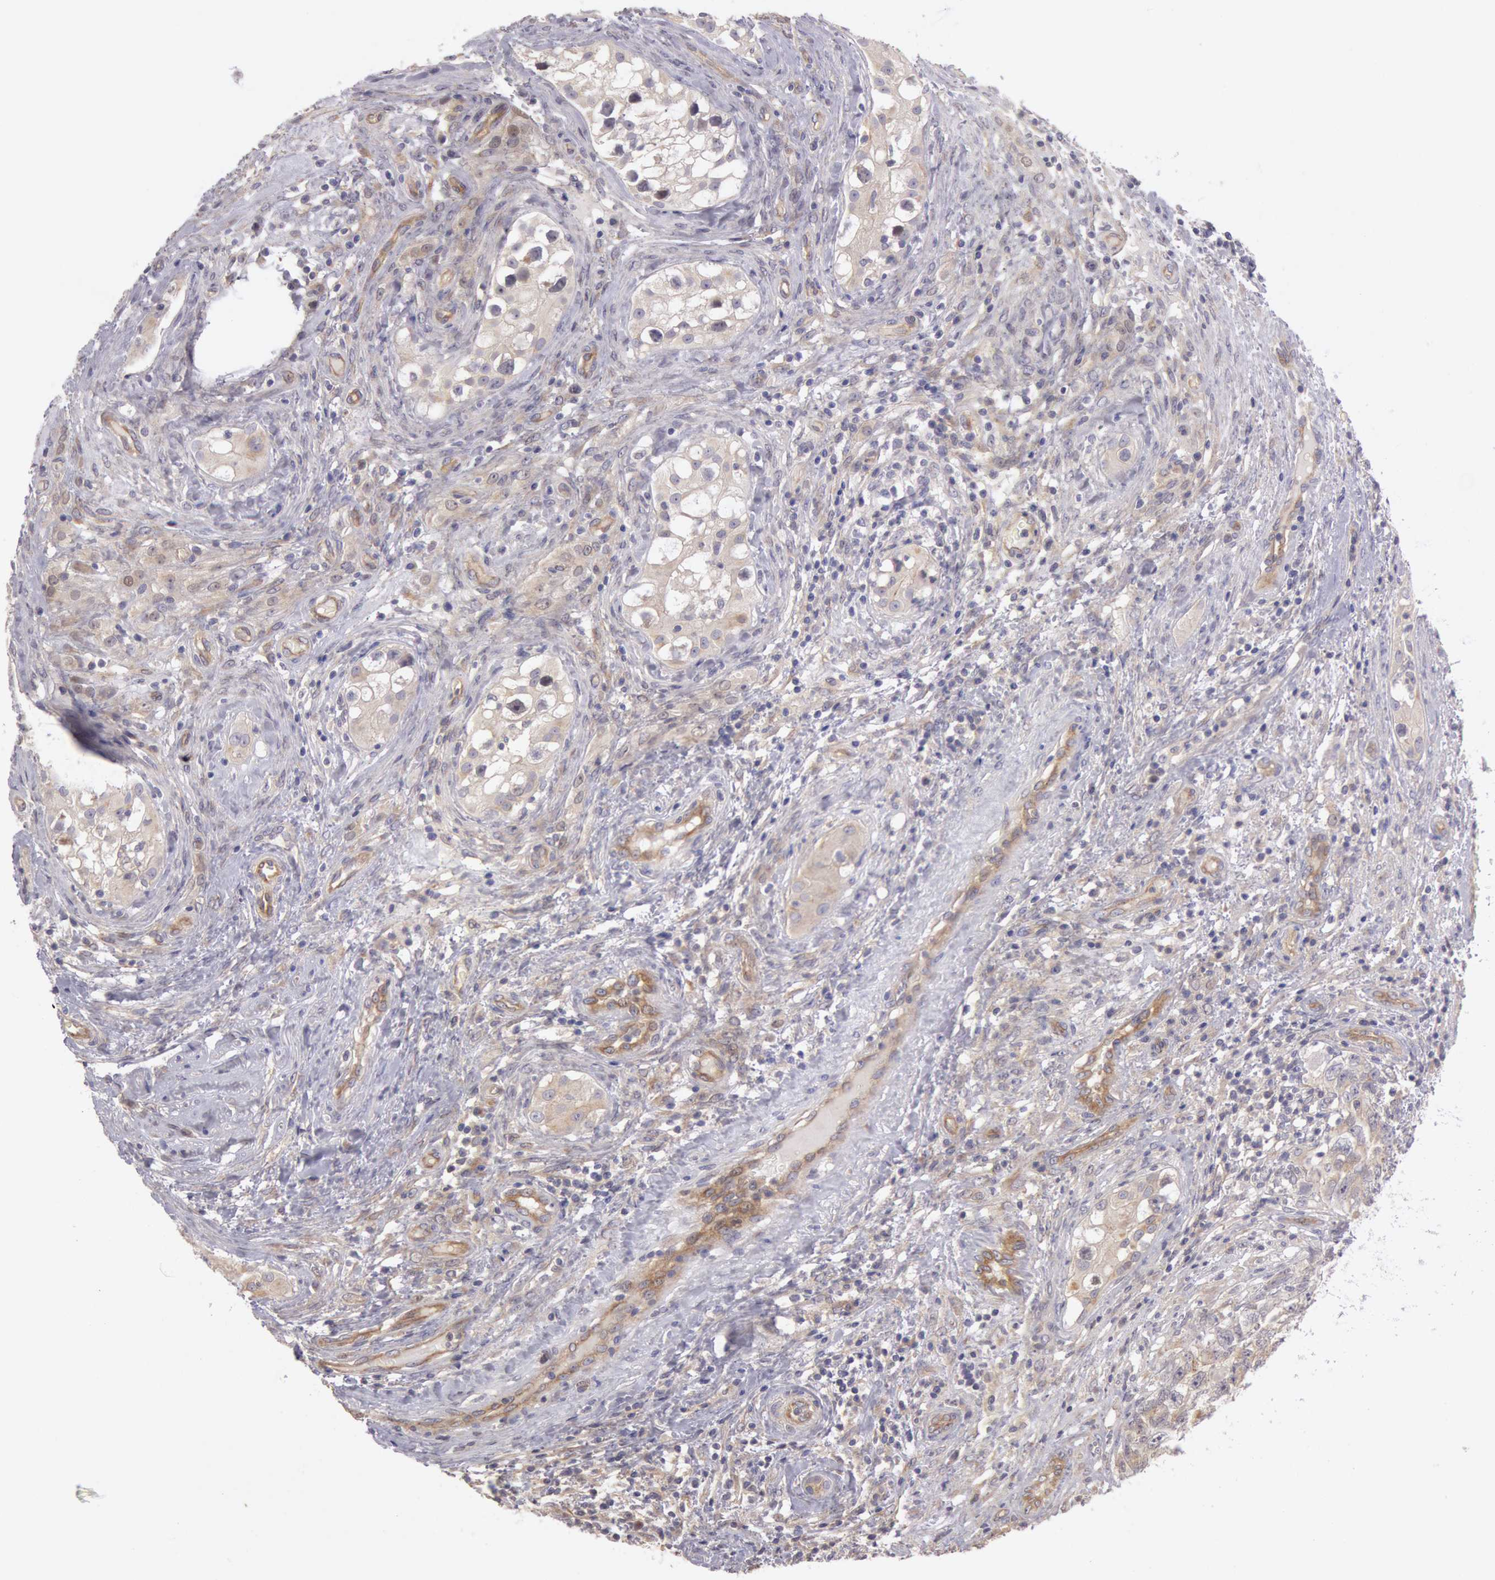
{"staining": {"intensity": "negative", "quantity": "none", "location": "none"}, "tissue": "testis cancer", "cell_type": "Tumor cells", "image_type": "cancer", "snomed": [{"axis": "morphology", "description": "Carcinoma, Embryonal, NOS"}, {"axis": "topography", "description": "Testis"}], "caption": "Immunohistochemistry (IHC) image of testis cancer (embryonal carcinoma) stained for a protein (brown), which exhibits no staining in tumor cells.", "gene": "AMOTL1", "patient": {"sex": "male", "age": 31}}